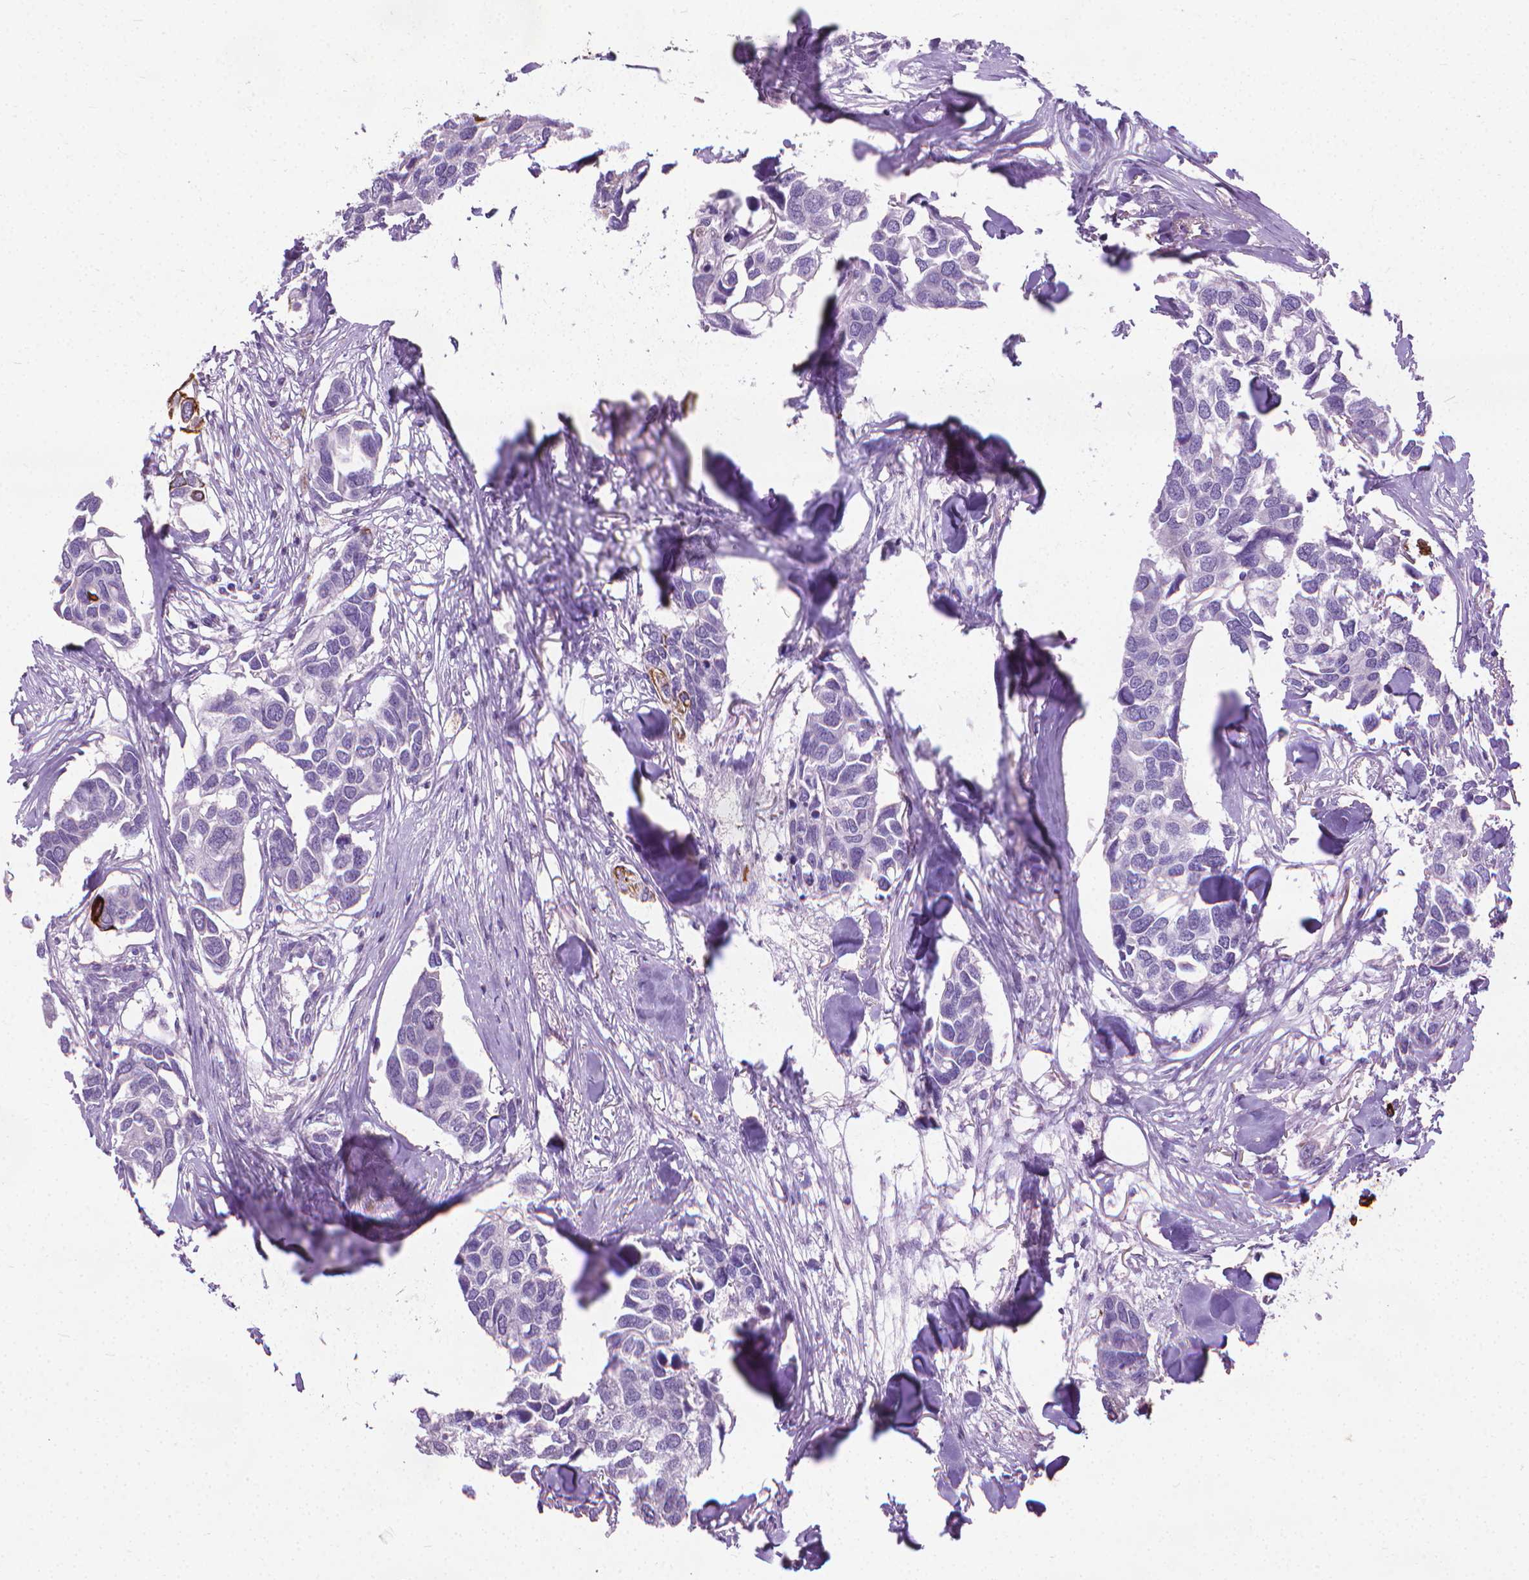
{"staining": {"intensity": "negative", "quantity": "none", "location": "none"}, "tissue": "breast cancer", "cell_type": "Tumor cells", "image_type": "cancer", "snomed": [{"axis": "morphology", "description": "Duct carcinoma"}, {"axis": "topography", "description": "Breast"}], "caption": "DAB immunohistochemical staining of intraductal carcinoma (breast) exhibits no significant expression in tumor cells.", "gene": "KRT5", "patient": {"sex": "female", "age": 83}}